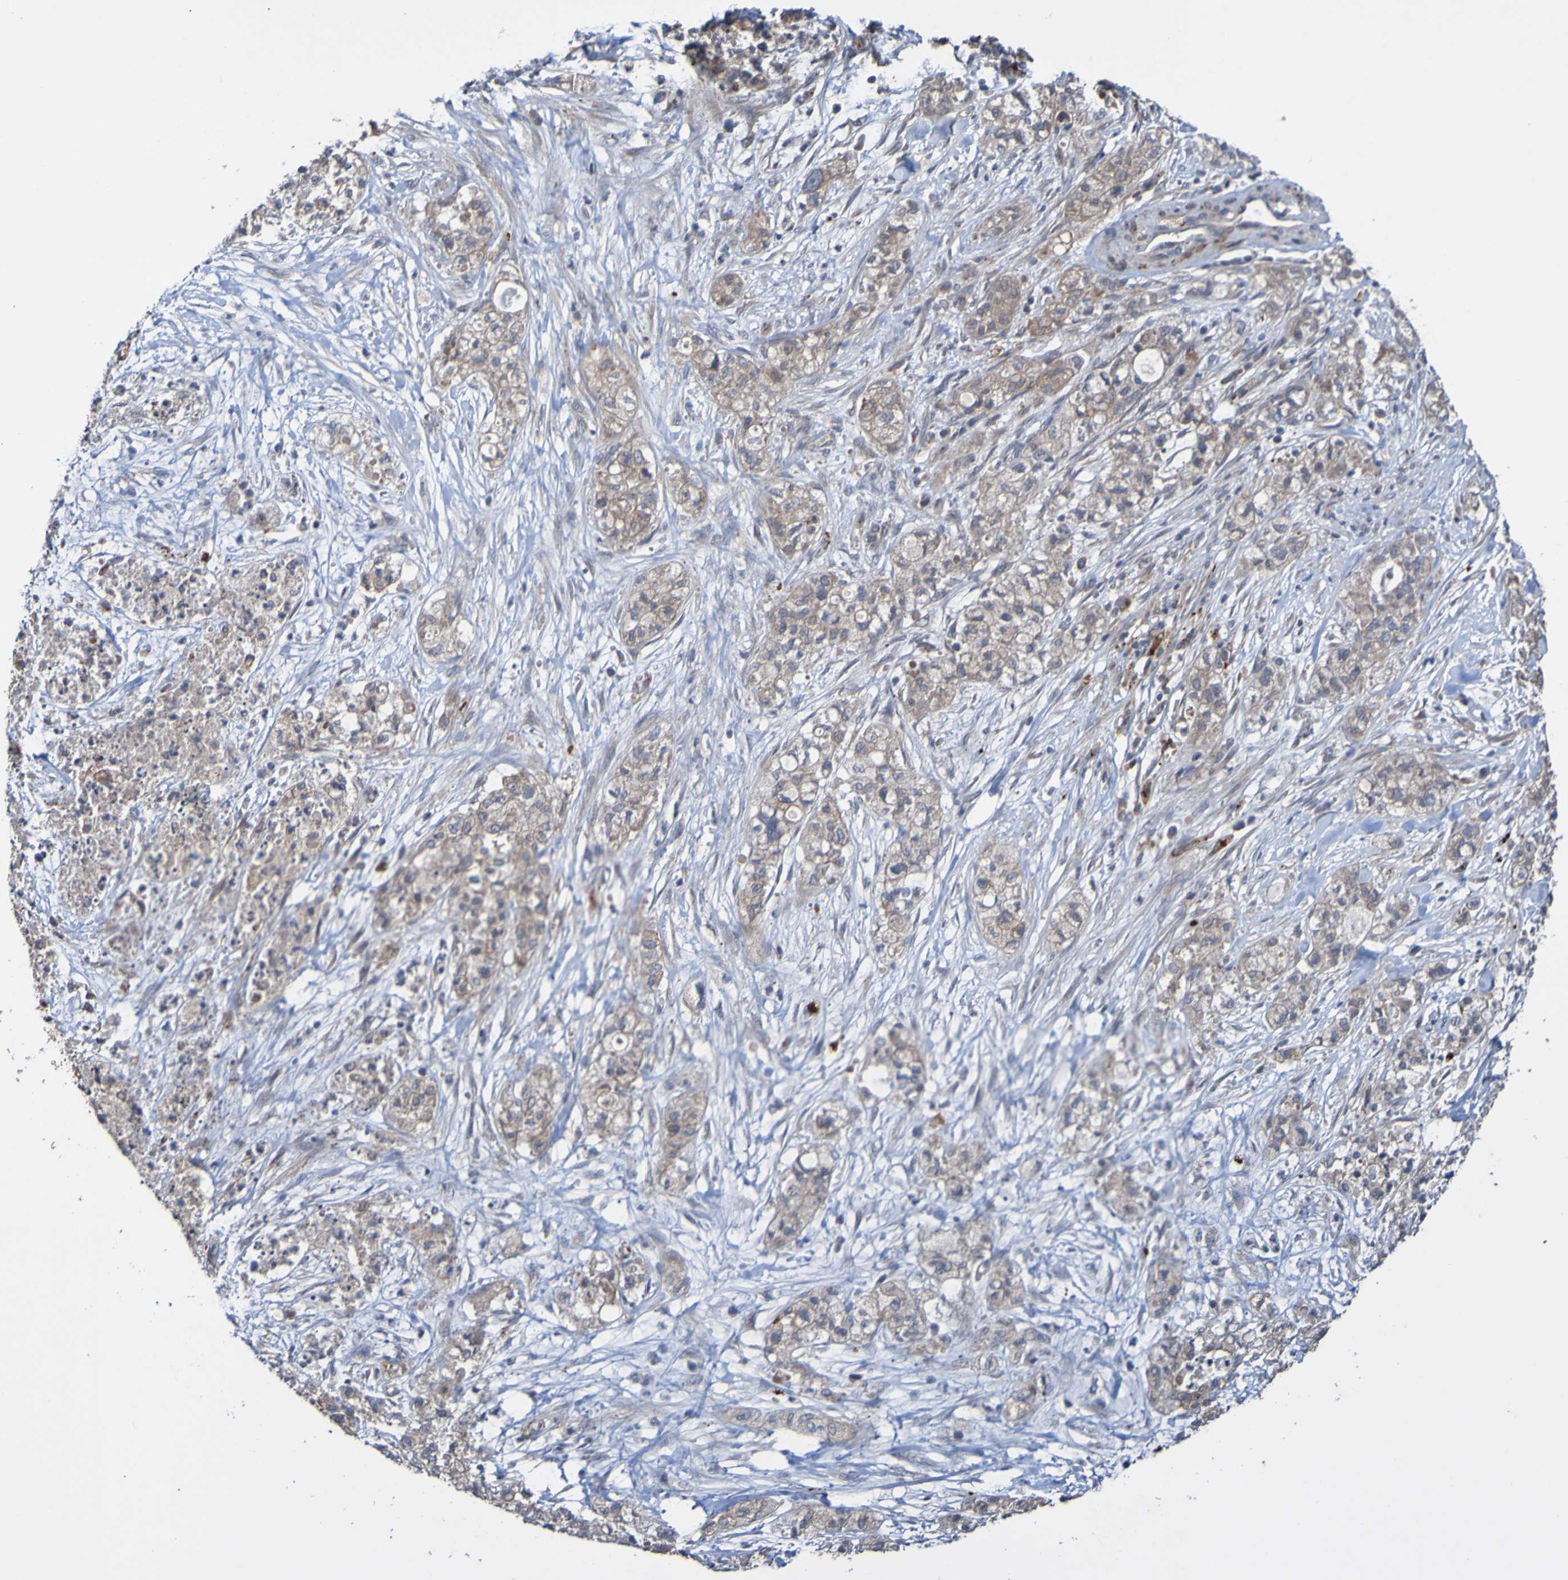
{"staining": {"intensity": "weak", "quantity": ">75%", "location": "cytoplasmic/membranous"}, "tissue": "pancreatic cancer", "cell_type": "Tumor cells", "image_type": "cancer", "snomed": [{"axis": "morphology", "description": "Adenocarcinoma, NOS"}, {"axis": "topography", "description": "Pancreas"}], "caption": "Immunohistochemistry (IHC) histopathology image of neoplastic tissue: human pancreatic cancer stained using immunohistochemistry shows low levels of weak protein expression localized specifically in the cytoplasmic/membranous of tumor cells, appearing as a cytoplasmic/membranous brown color.", "gene": "UCN", "patient": {"sex": "female", "age": 78}}